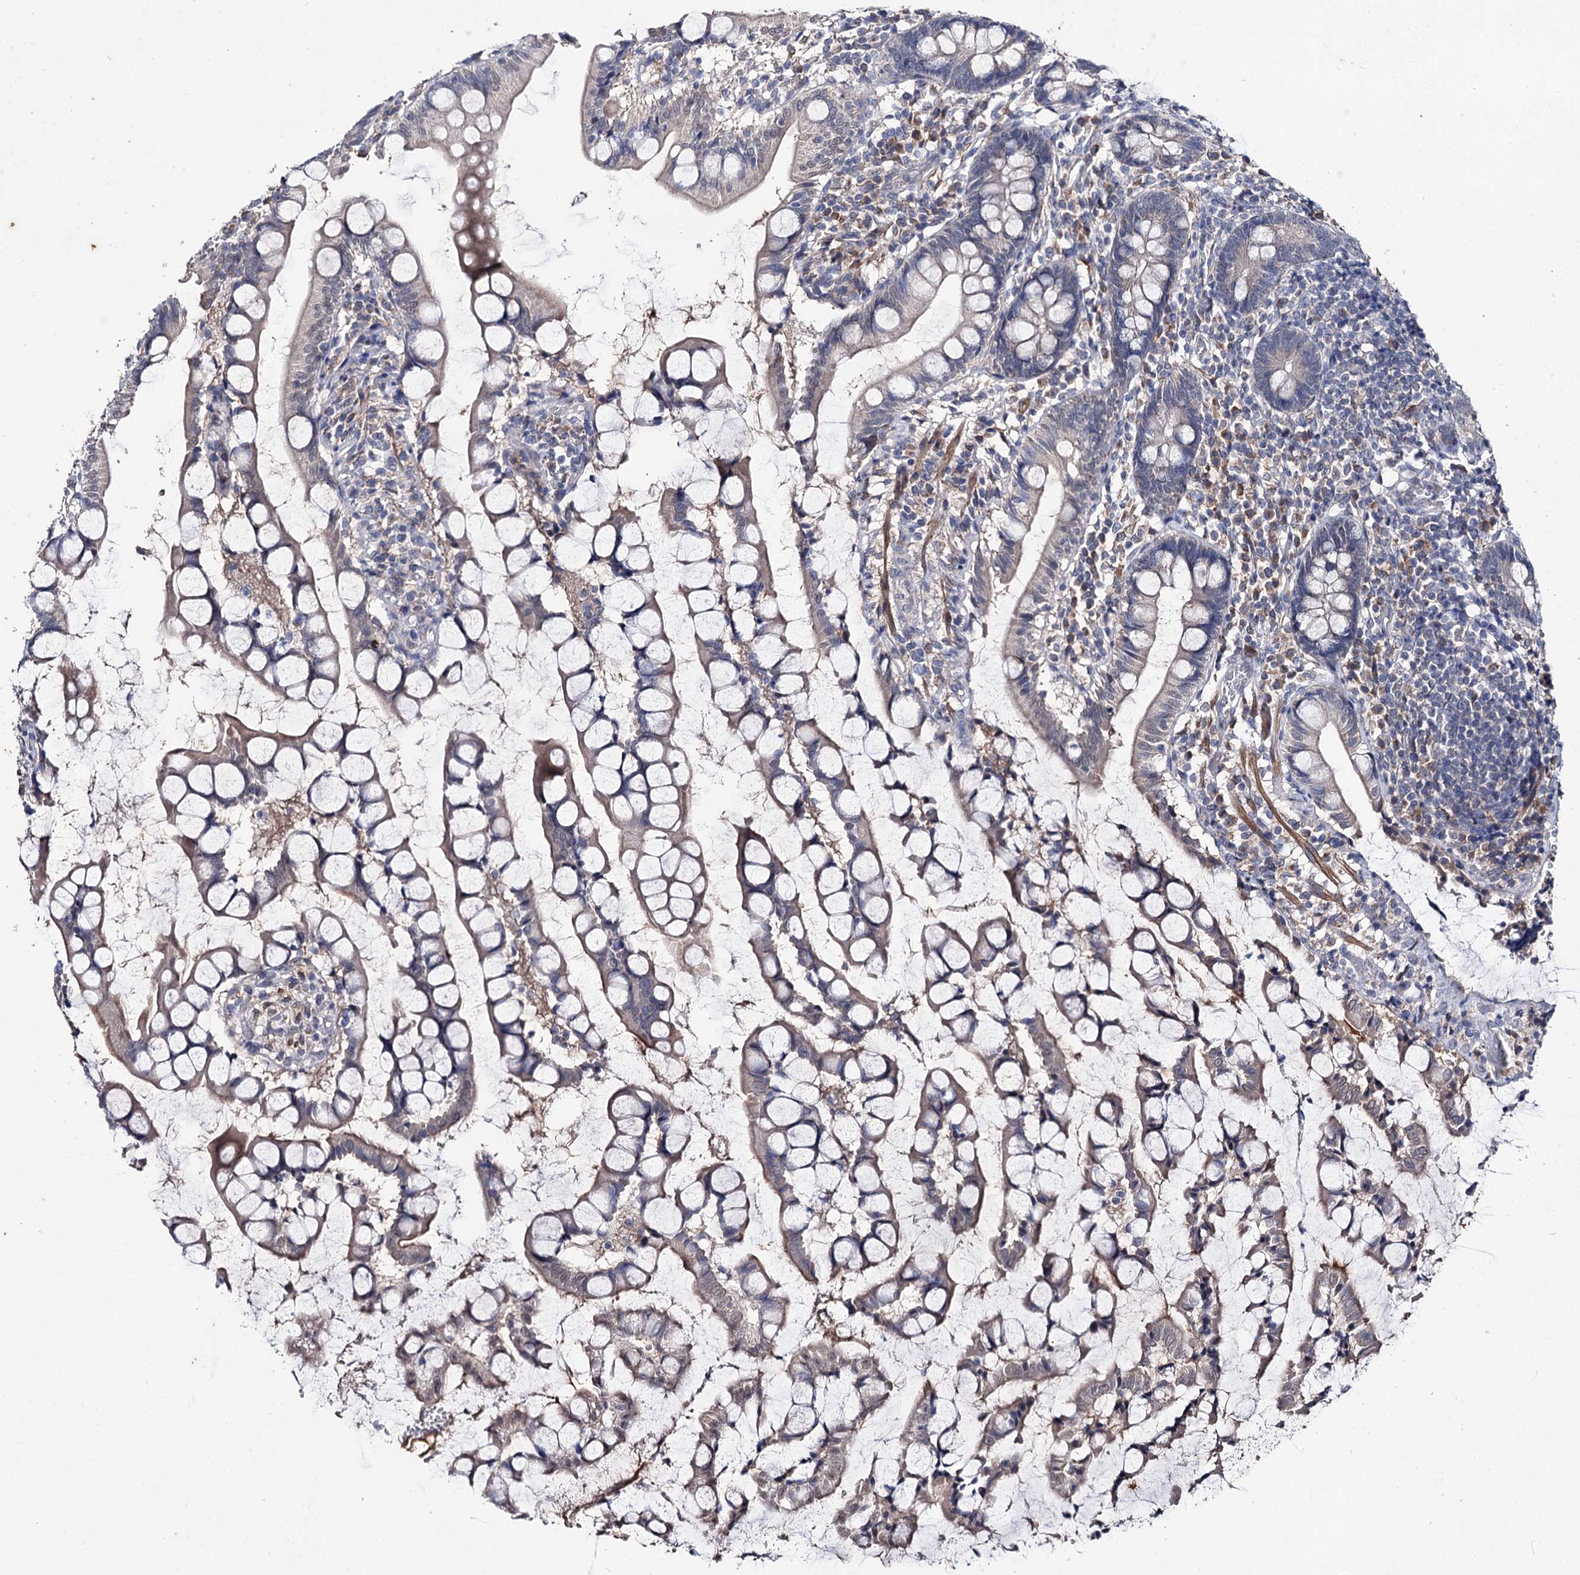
{"staining": {"intensity": "weak", "quantity": "25%-75%", "location": "cytoplasmic/membranous"}, "tissue": "small intestine", "cell_type": "Glandular cells", "image_type": "normal", "snomed": [{"axis": "morphology", "description": "Normal tissue, NOS"}, {"axis": "topography", "description": "Small intestine"}], "caption": "The photomicrograph displays a brown stain indicating the presence of a protein in the cytoplasmic/membranous of glandular cells in small intestine. The protein of interest is stained brown, and the nuclei are stained in blue (DAB (3,3'-diaminobenzidine) IHC with brightfield microscopy, high magnification).", "gene": "CLPB", "patient": {"sex": "male", "age": 52}}